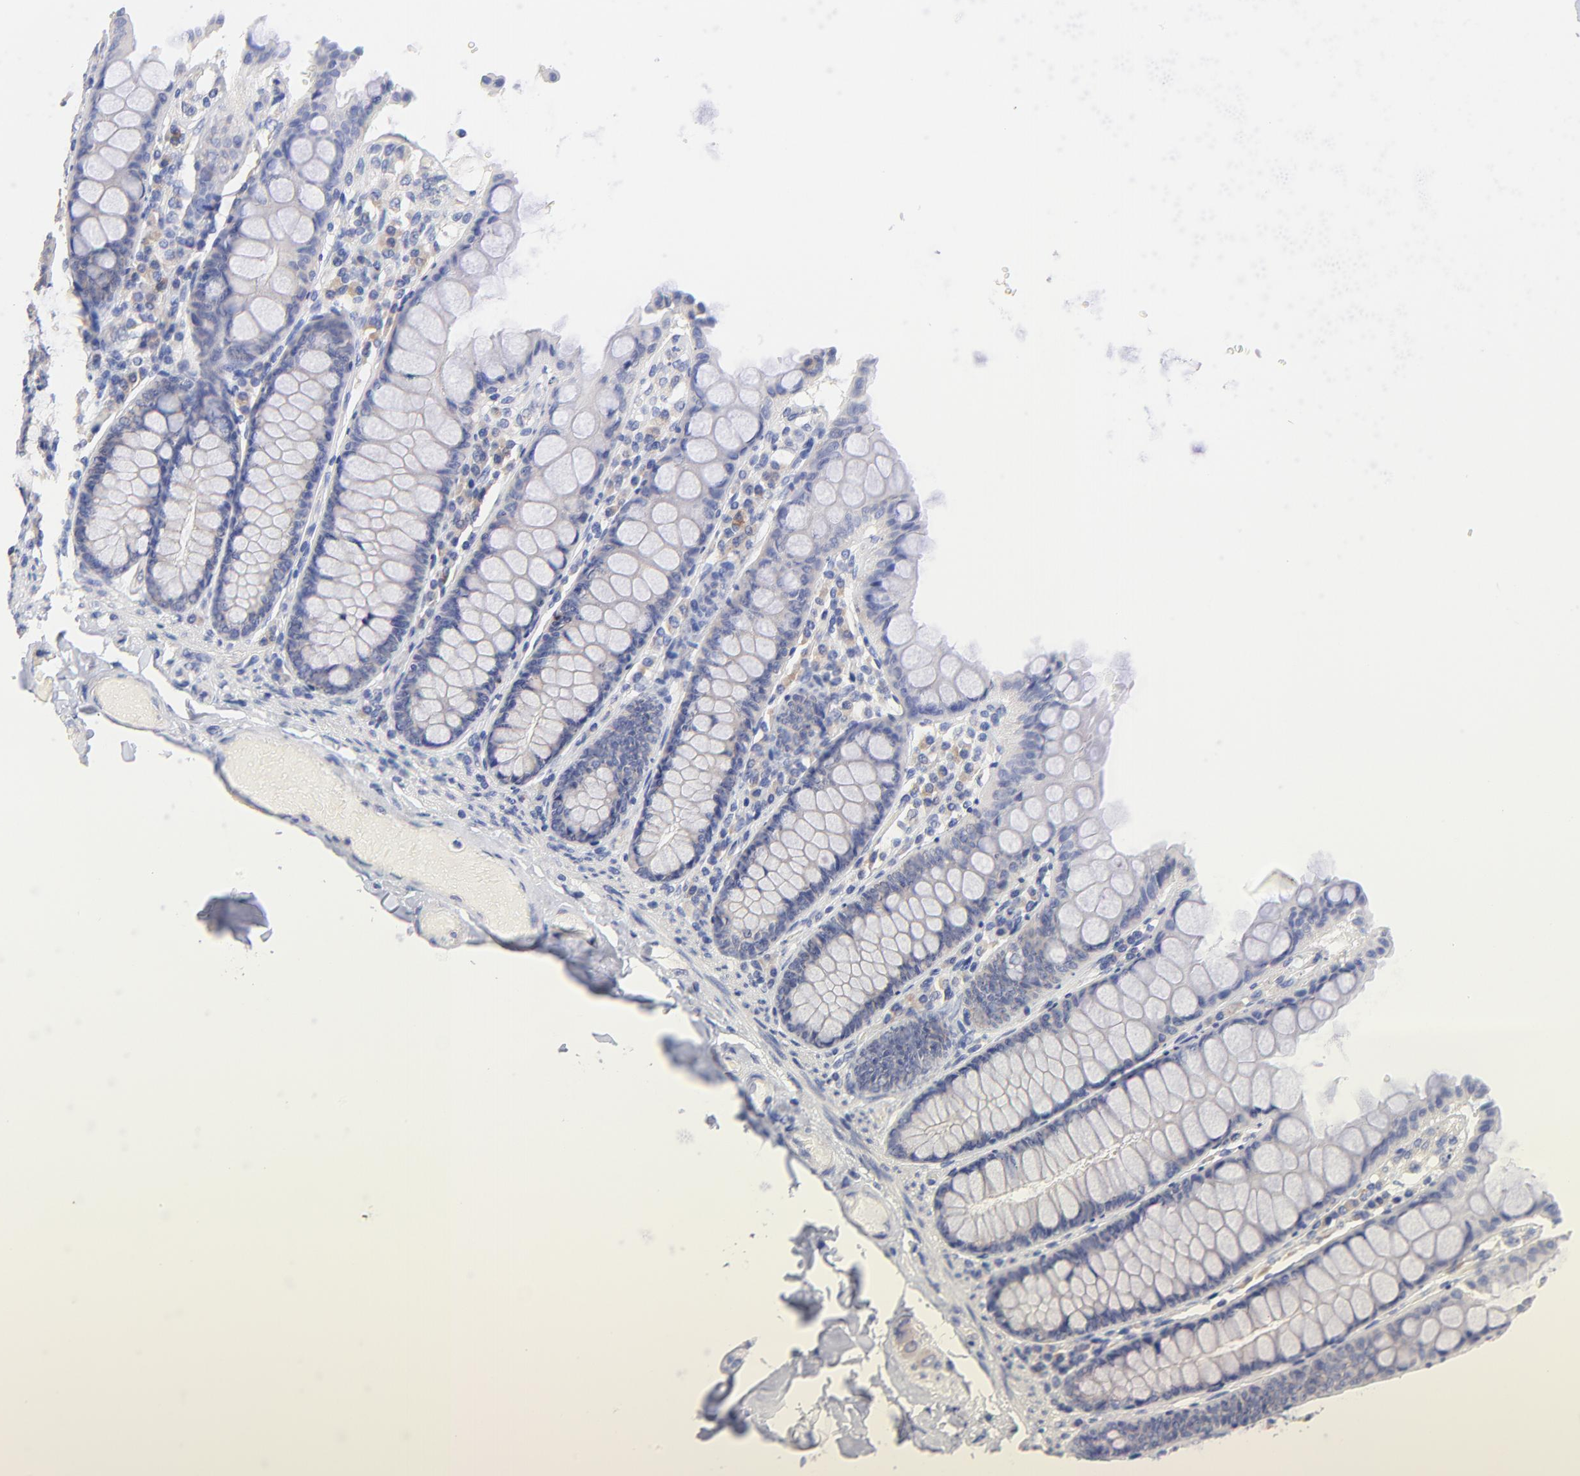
{"staining": {"intensity": "negative", "quantity": "none", "location": "none"}, "tissue": "colon", "cell_type": "Endothelial cells", "image_type": "normal", "snomed": [{"axis": "morphology", "description": "Normal tissue, NOS"}, {"axis": "topography", "description": "Colon"}], "caption": "Human colon stained for a protein using immunohistochemistry shows no positivity in endothelial cells.", "gene": "TNFRSF13C", "patient": {"sex": "female", "age": 61}}